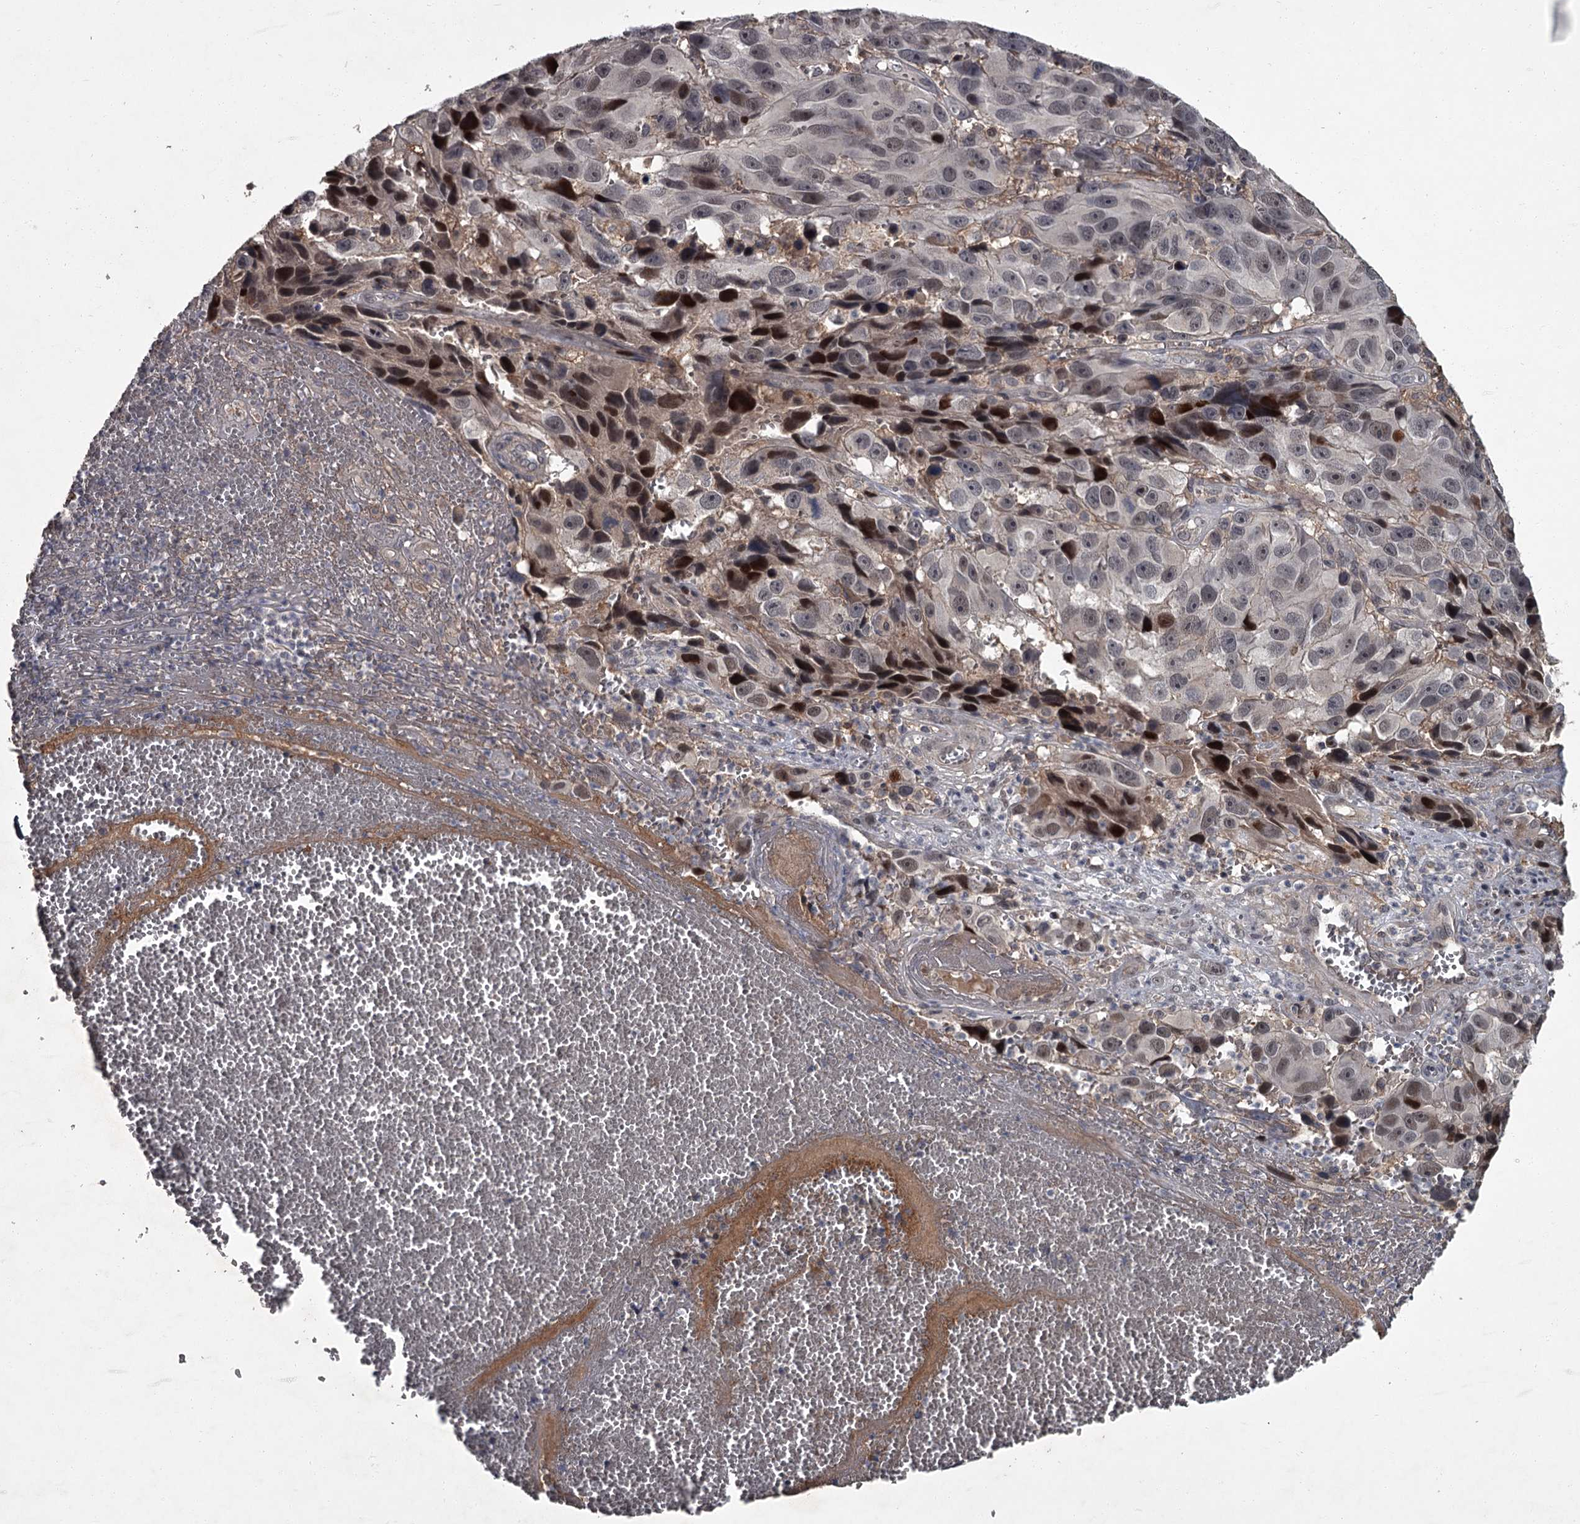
{"staining": {"intensity": "moderate", "quantity": "<25%", "location": "nuclear"}, "tissue": "melanoma", "cell_type": "Tumor cells", "image_type": "cancer", "snomed": [{"axis": "morphology", "description": "Malignant melanoma, NOS"}, {"axis": "topography", "description": "Skin"}], "caption": "This histopathology image exhibits immunohistochemistry (IHC) staining of melanoma, with low moderate nuclear staining in about <25% of tumor cells.", "gene": "FLVCR2", "patient": {"sex": "male", "age": 84}}